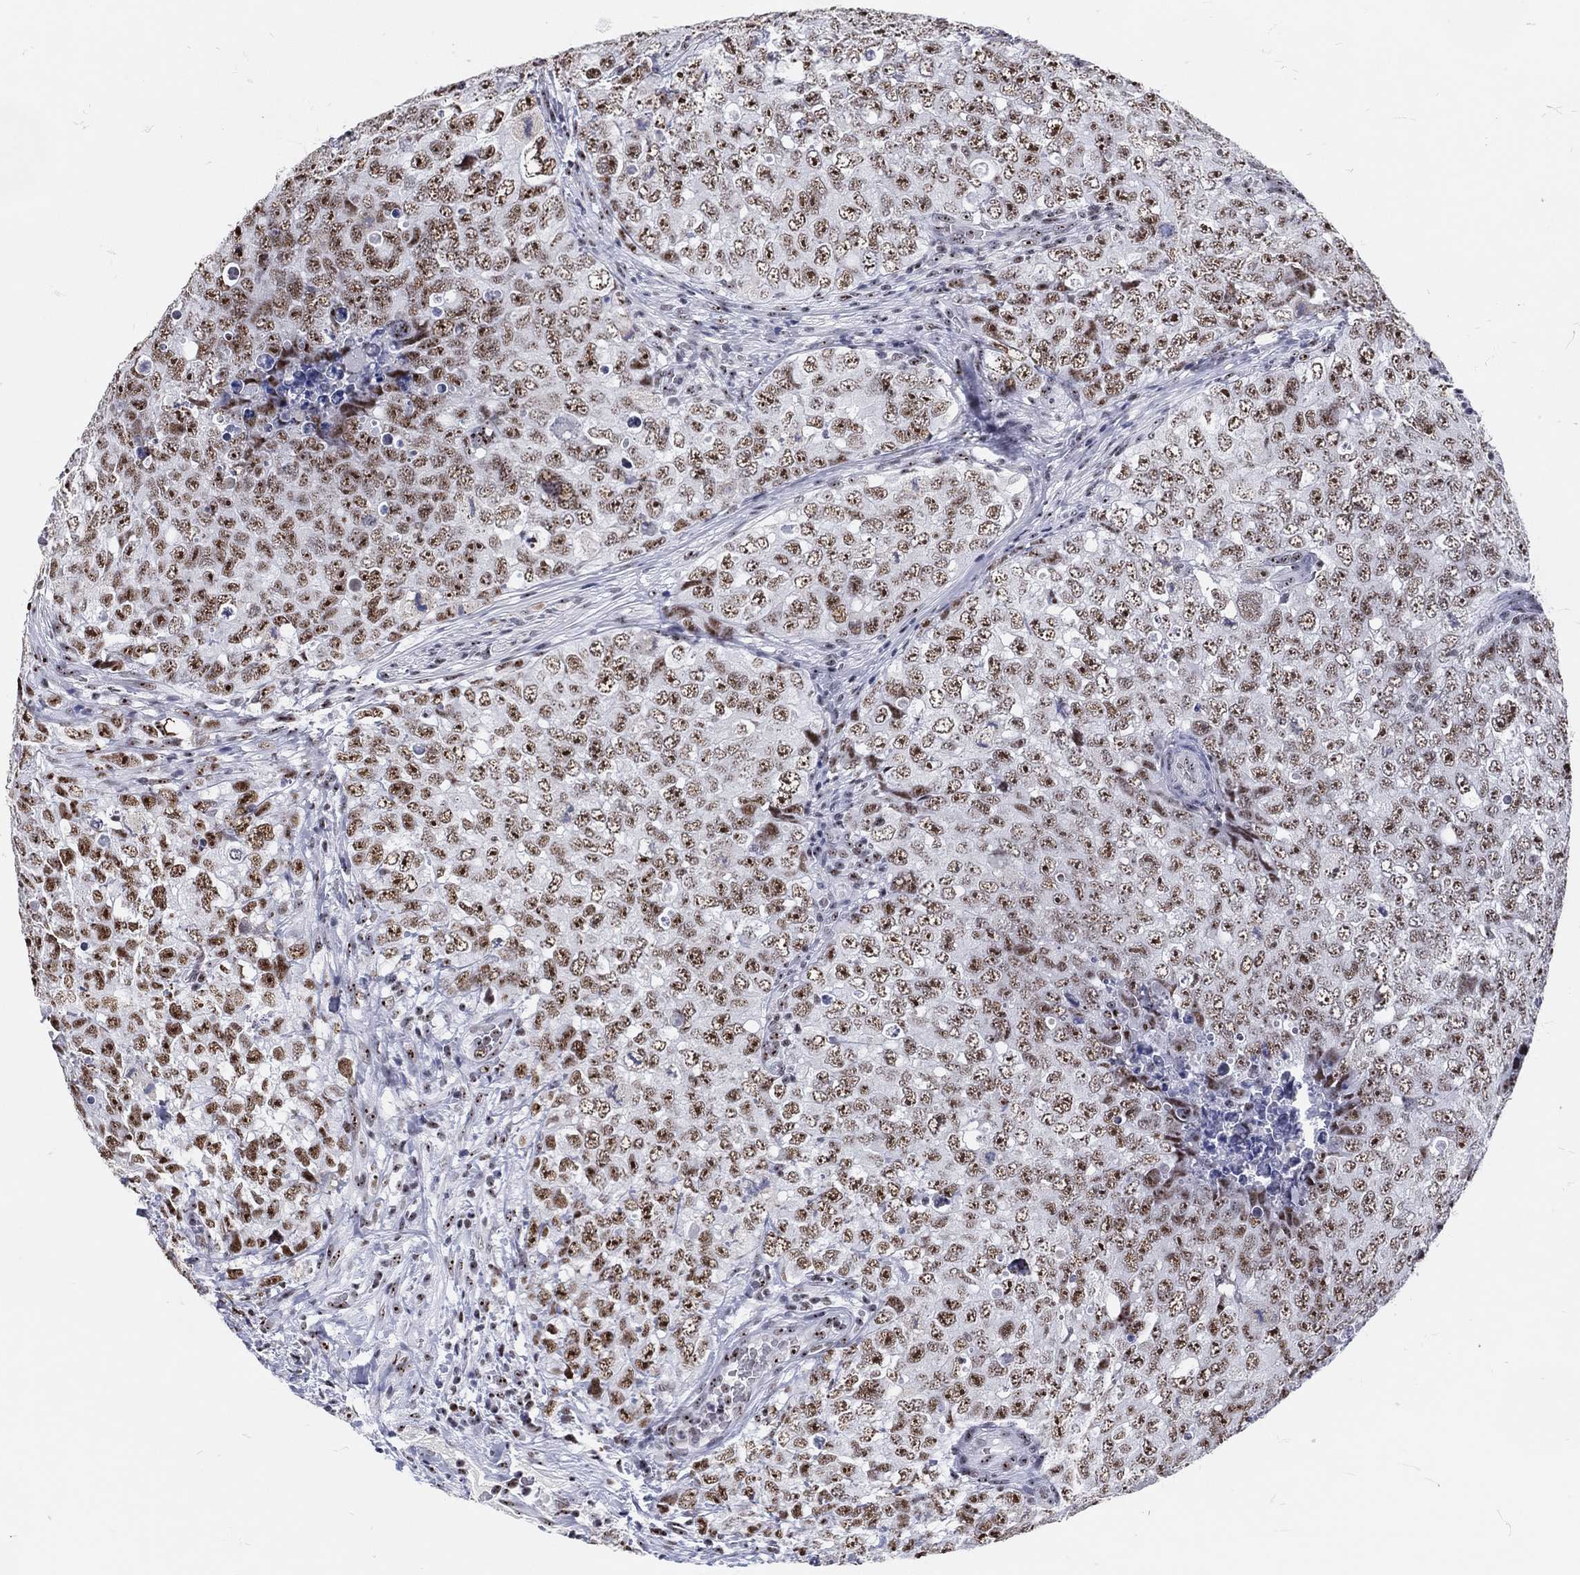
{"staining": {"intensity": "moderate", "quantity": ">75%", "location": "nuclear"}, "tissue": "testis cancer", "cell_type": "Tumor cells", "image_type": "cancer", "snomed": [{"axis": "morphology", "description": "Seminoma, NOS"}, {"axis": "topography", "description": "Testis"}], "caption": "High-power microscopy captured an immunohistochemistry (IHC) micrograph of seminoma (testis), revealing moderate nuclear positivity in approximately >75% of tumor cells.", "gene": "MAPK8IP1", "patient": {"sex": "male", "age": 34}}